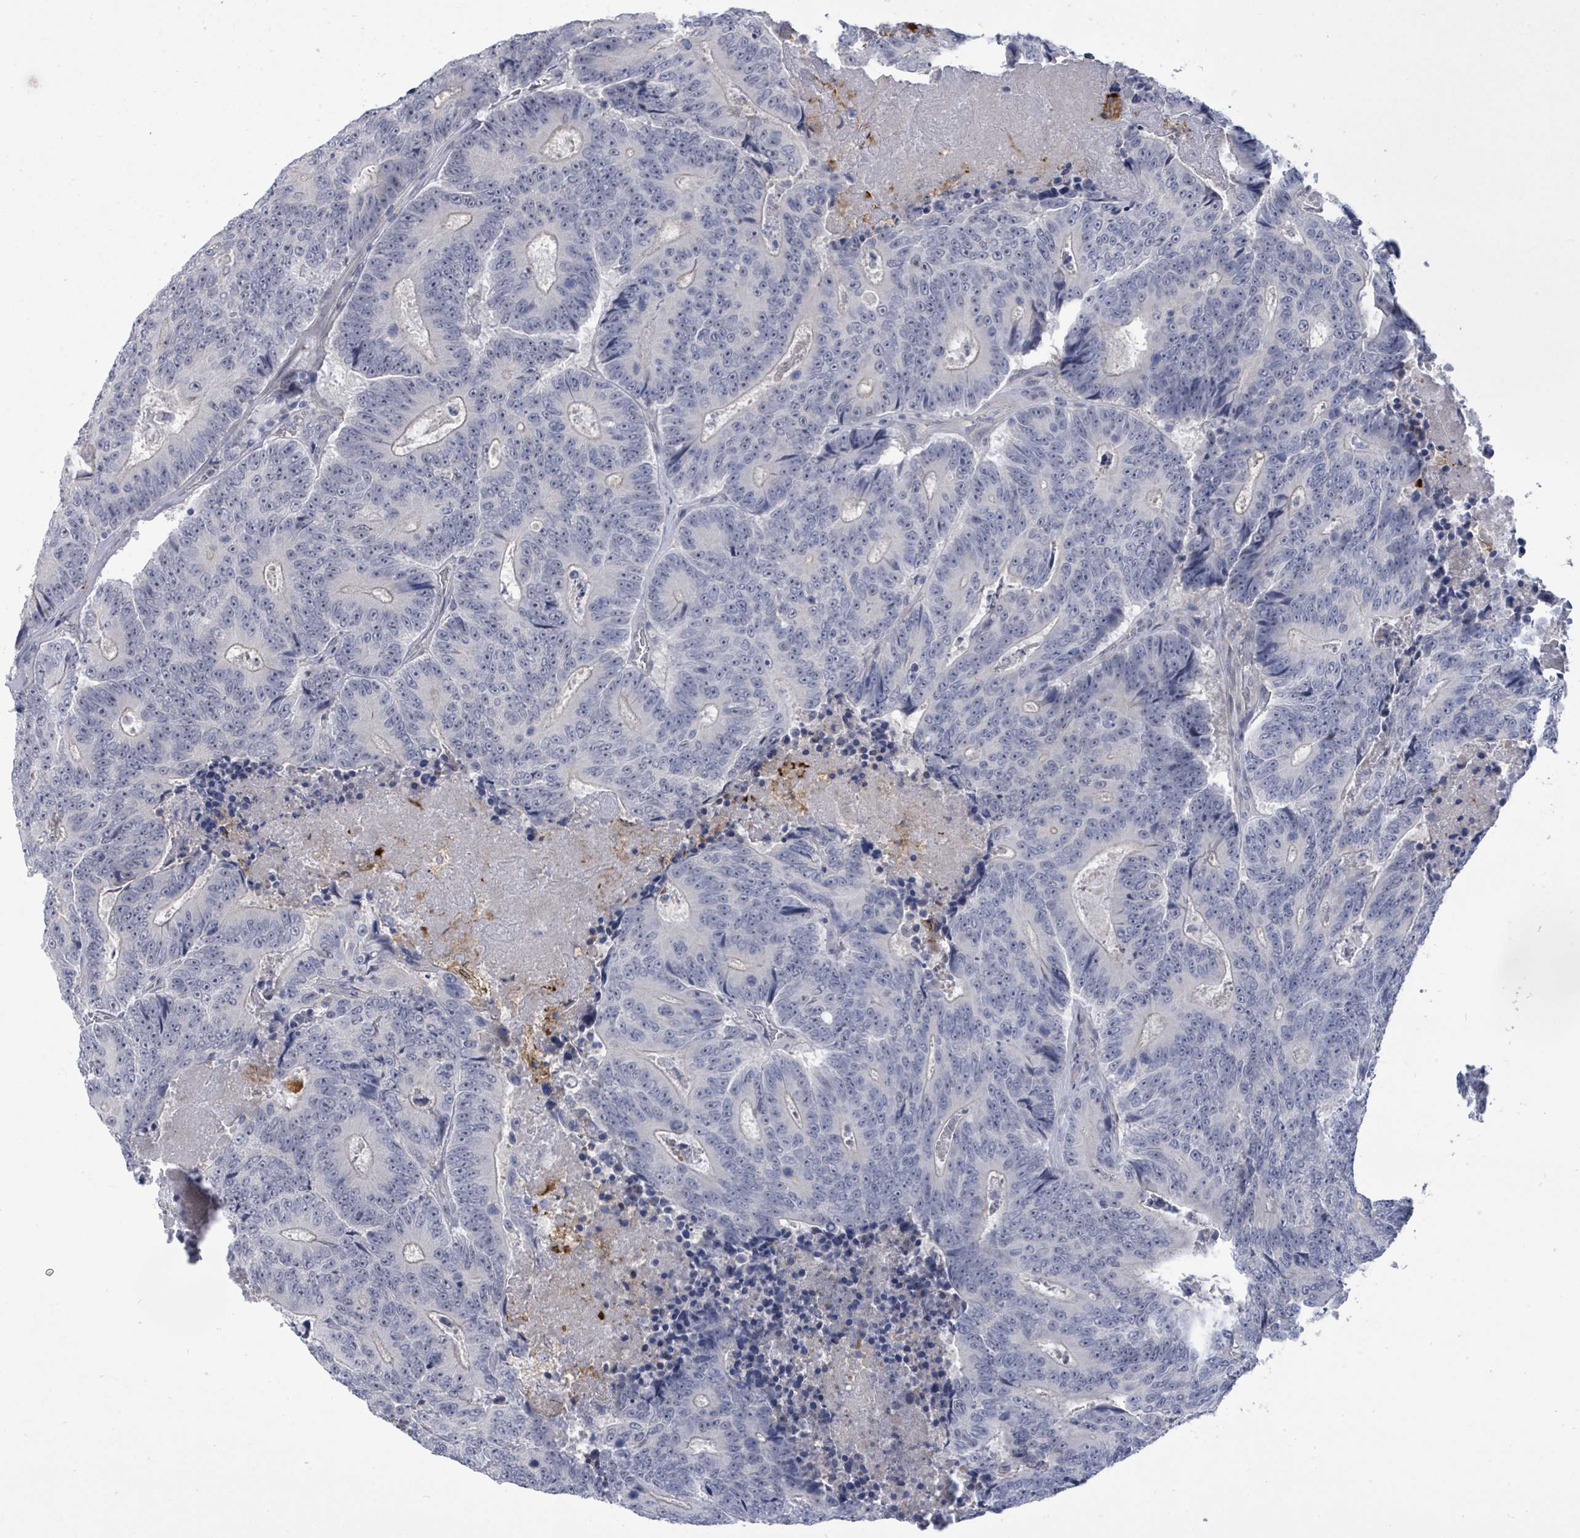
{"staining": {"intensity": "negative", "quantity": "none", "location": "none"}, "tissue": "colorectal cancer", "cell_type": "Tumor cells", "image_type": "cancer", "snomed": [{"axis": "morphology", "description": "Adenocarcinoma, NOS"}, {"axis": "topography", "description": "Colon"}], "caption": "This histopathology image is of colorectal cancer stained with immunohistochemistry to label a protein in brown with the nuclei are counter-stained blue. There is no expression in tumor cells.", "gene": "CT45A5", "patient": {"sex": "male", "age": 83}}